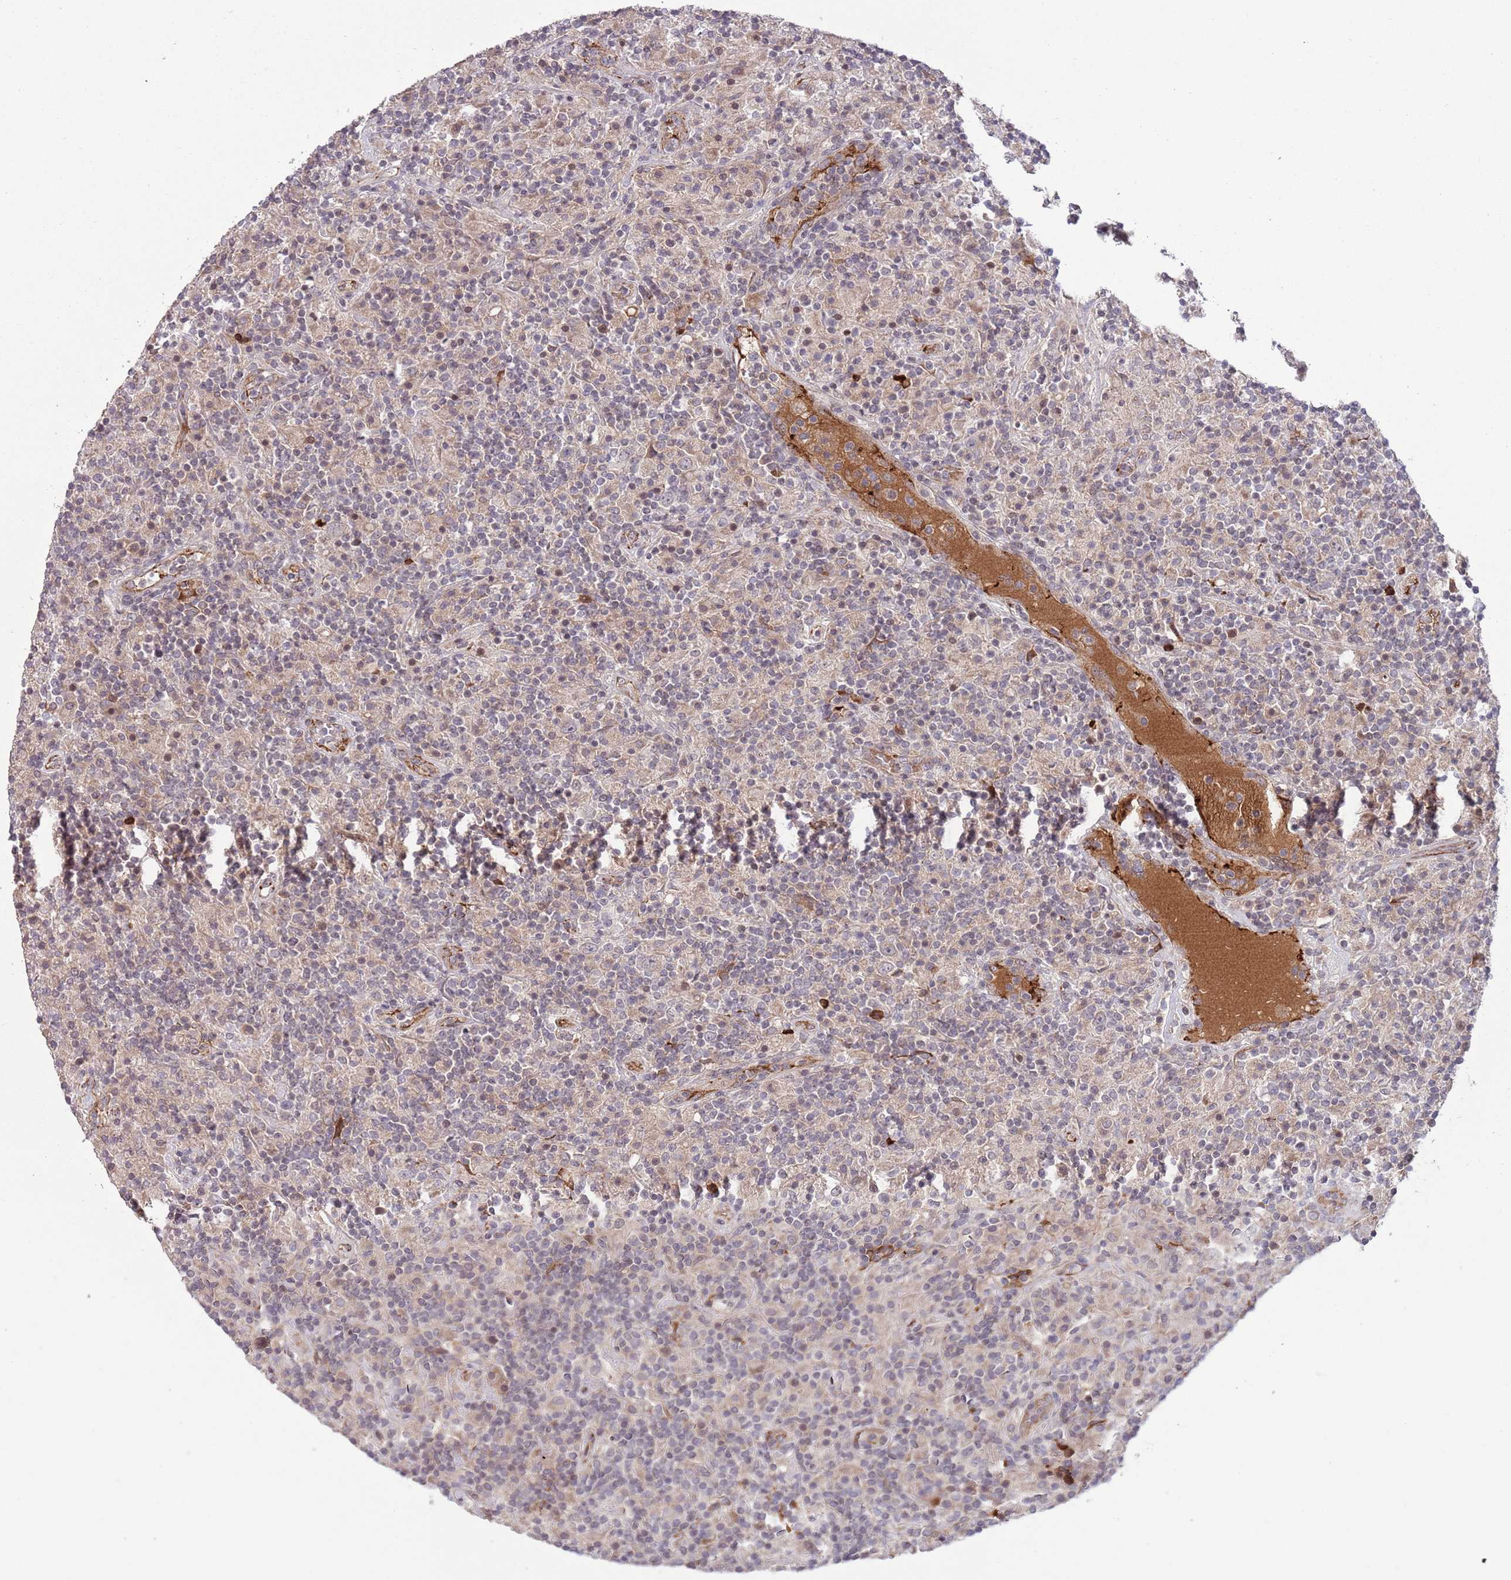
{"staining": {"intensity": "negative", "quantity": "none", "location": "none"}, "tissue": "lymphoma", "cell_type": "Tumor cells", "image_type": "cancer", "snomed": [{"axis": "morphology", "description": "Hodgkin's disease, NOS"}, {"axis": "topography", "description": "Lymph node"}], "caption": "Immunohistochemical staining of lymphoma reveals no significant positivity in tumor cells.", "gene": "DPP10", "patient": {"sex": "male", "age": 70}}